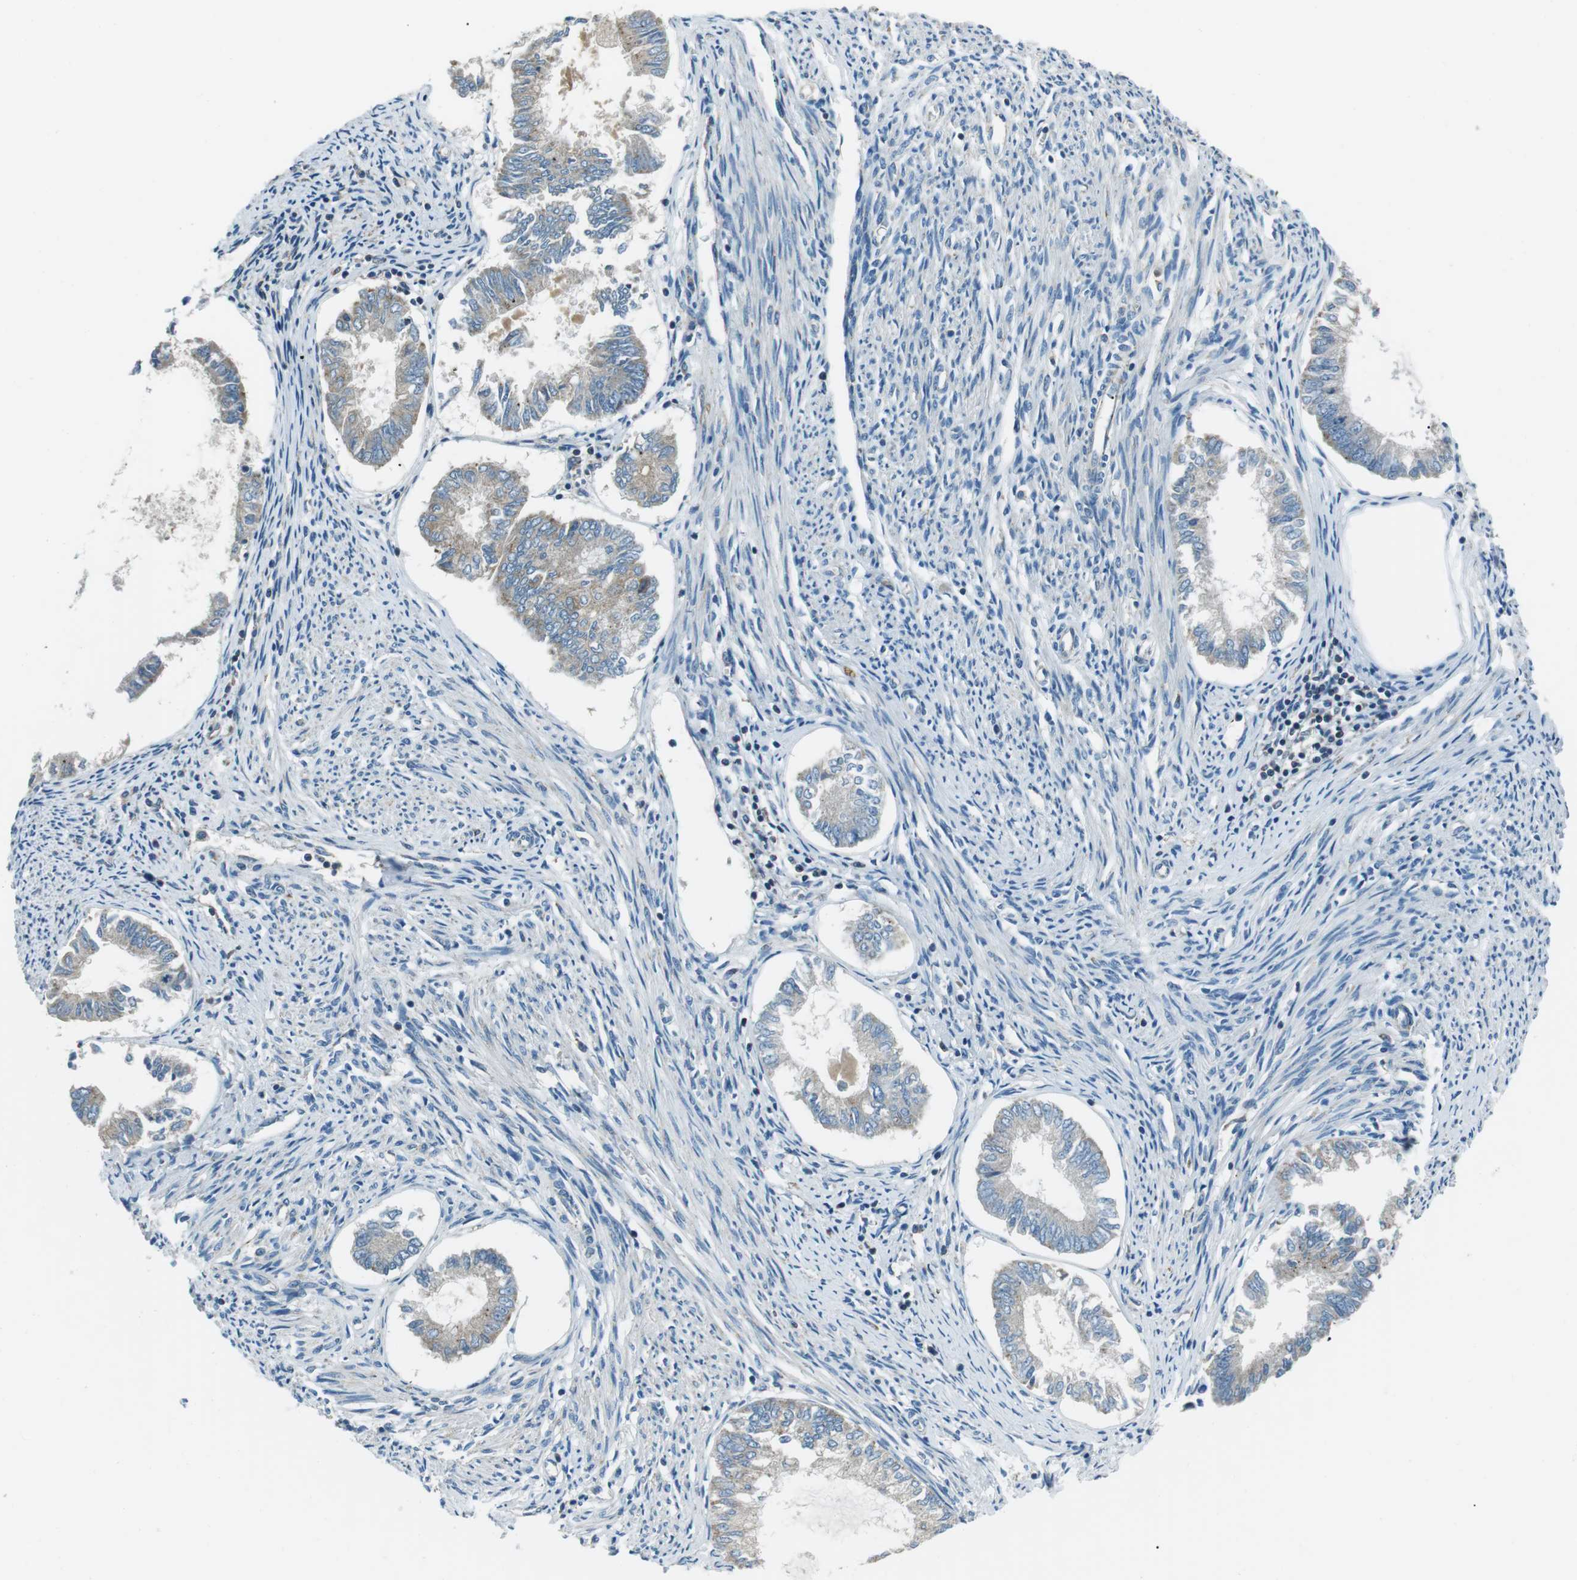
{"staining": {"intensity": "weak", "quantity": "<25%", "location": "cytoplasmic/membranous"}, "tissue": "endometrial cancer", "cell_type": "Tumor cells", "image_type": "cancer", "snomed": [{"axis": "morphology", "description": "Adenocarcinoma, NOS"}, {"axis": "topography", "description": "Endometrium"}], "caption": "A high-resolution photomicrograph shows immunohistochemistry (IHC) staining of endometrial cancer, which reveals no significant expression in tumor cells. (DAB (3,3'-diaminobenzidine) immunohistochemistry visualized using brightfield microscopy, high magnification).", "gene": "FAM3B", "patient": {"sex": "female", "age": 86}}